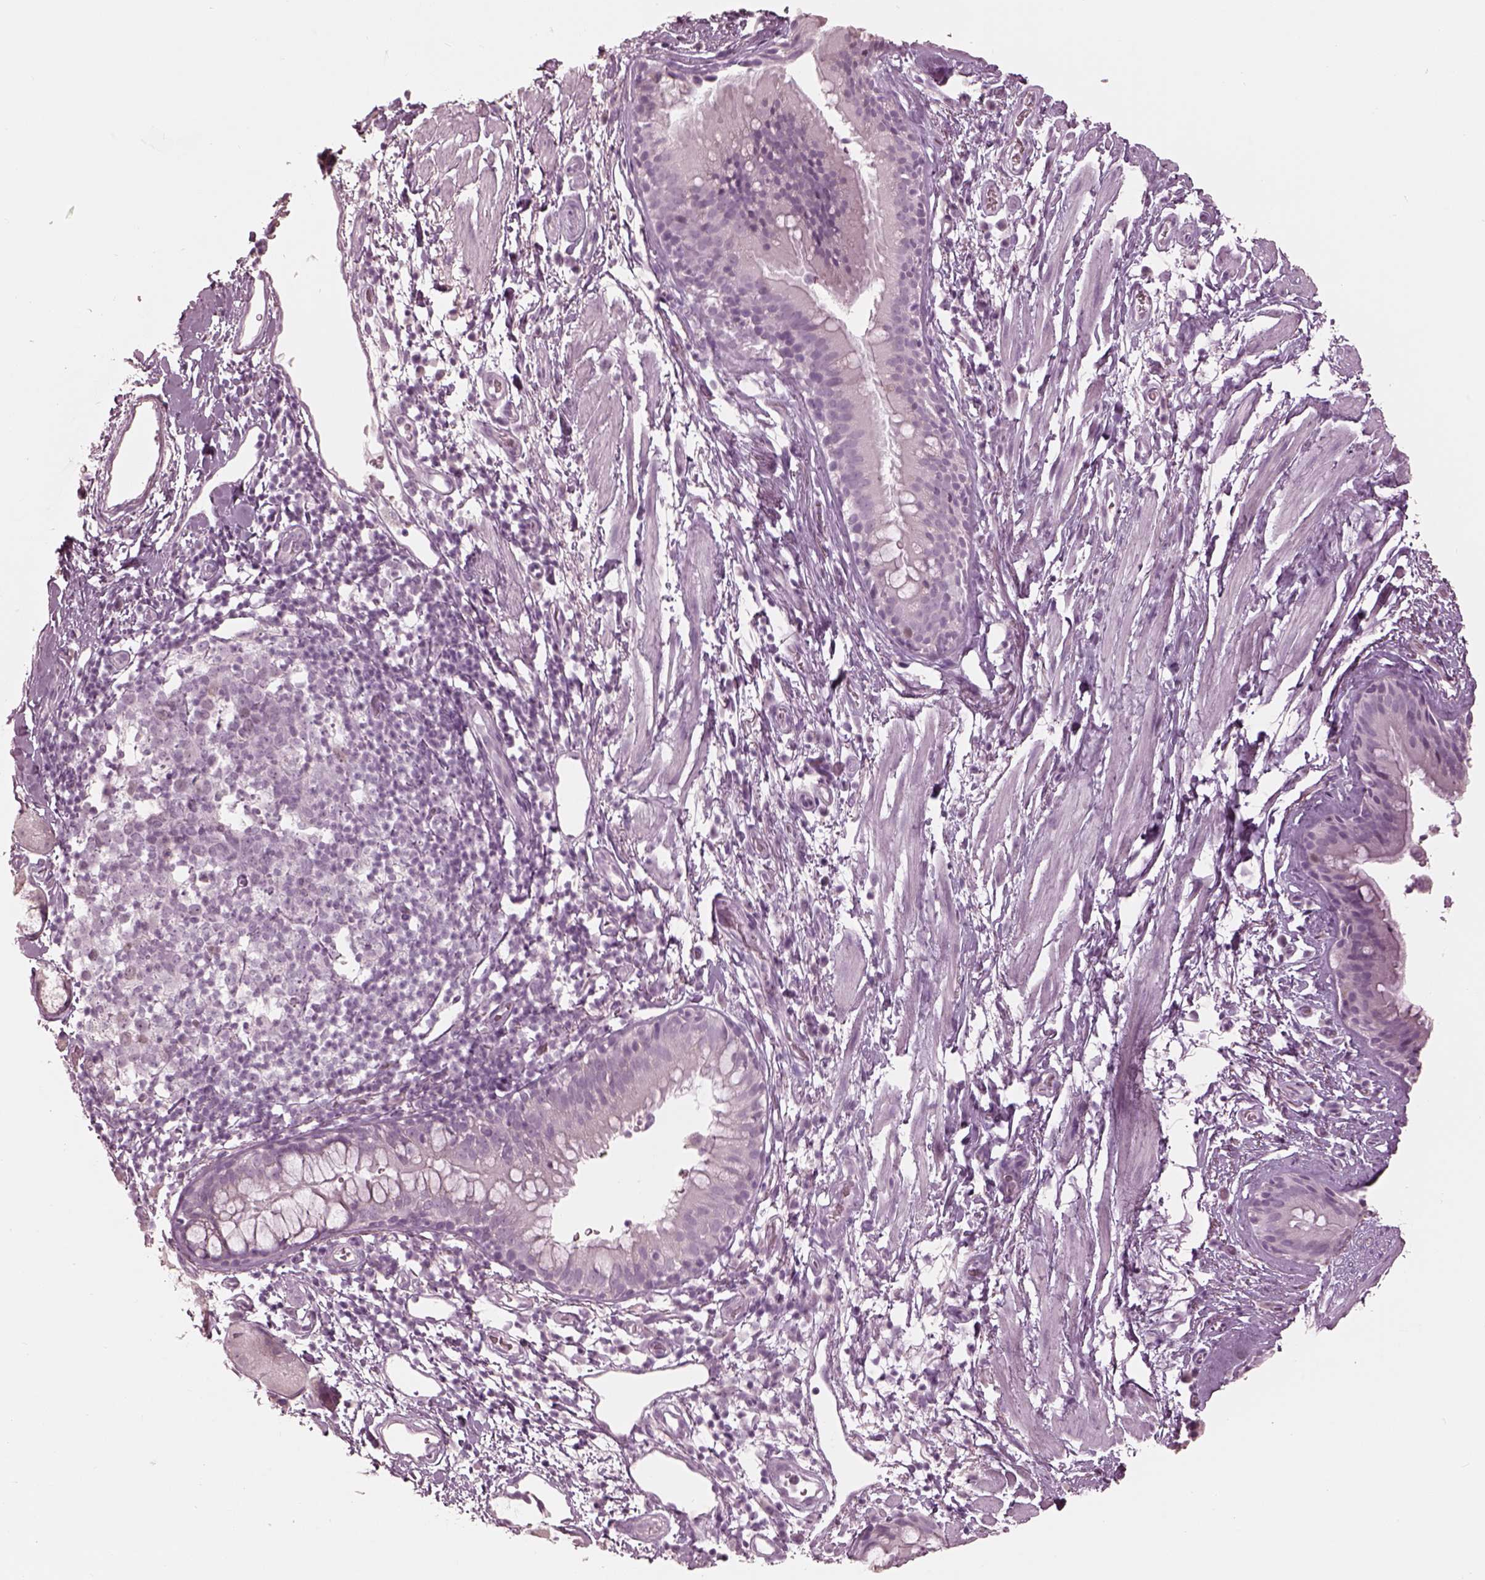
{"staining": {"intensity": "negative", "quantity": "none", "location": "none"}, "tissue": "bronchus", "cell_type": "Respiratory epithelial cells", "image_type": "normal", "snomed": [{"axis": "morphology", "description": "Normal tissue, NOS"}, {"axis": "topography", "description": "Cartilage tissue"}, {"axis": "topography", "description": "Bronchus"}], "caption": "DAB (3,3'-diaminobenzidine) immunohistochemical staining of unremarkable human bronchus shows no significant expression in respiratory epithelial cells.", "gene": "KRTAP24", "patient": {"sex": "male", "age": 58}}